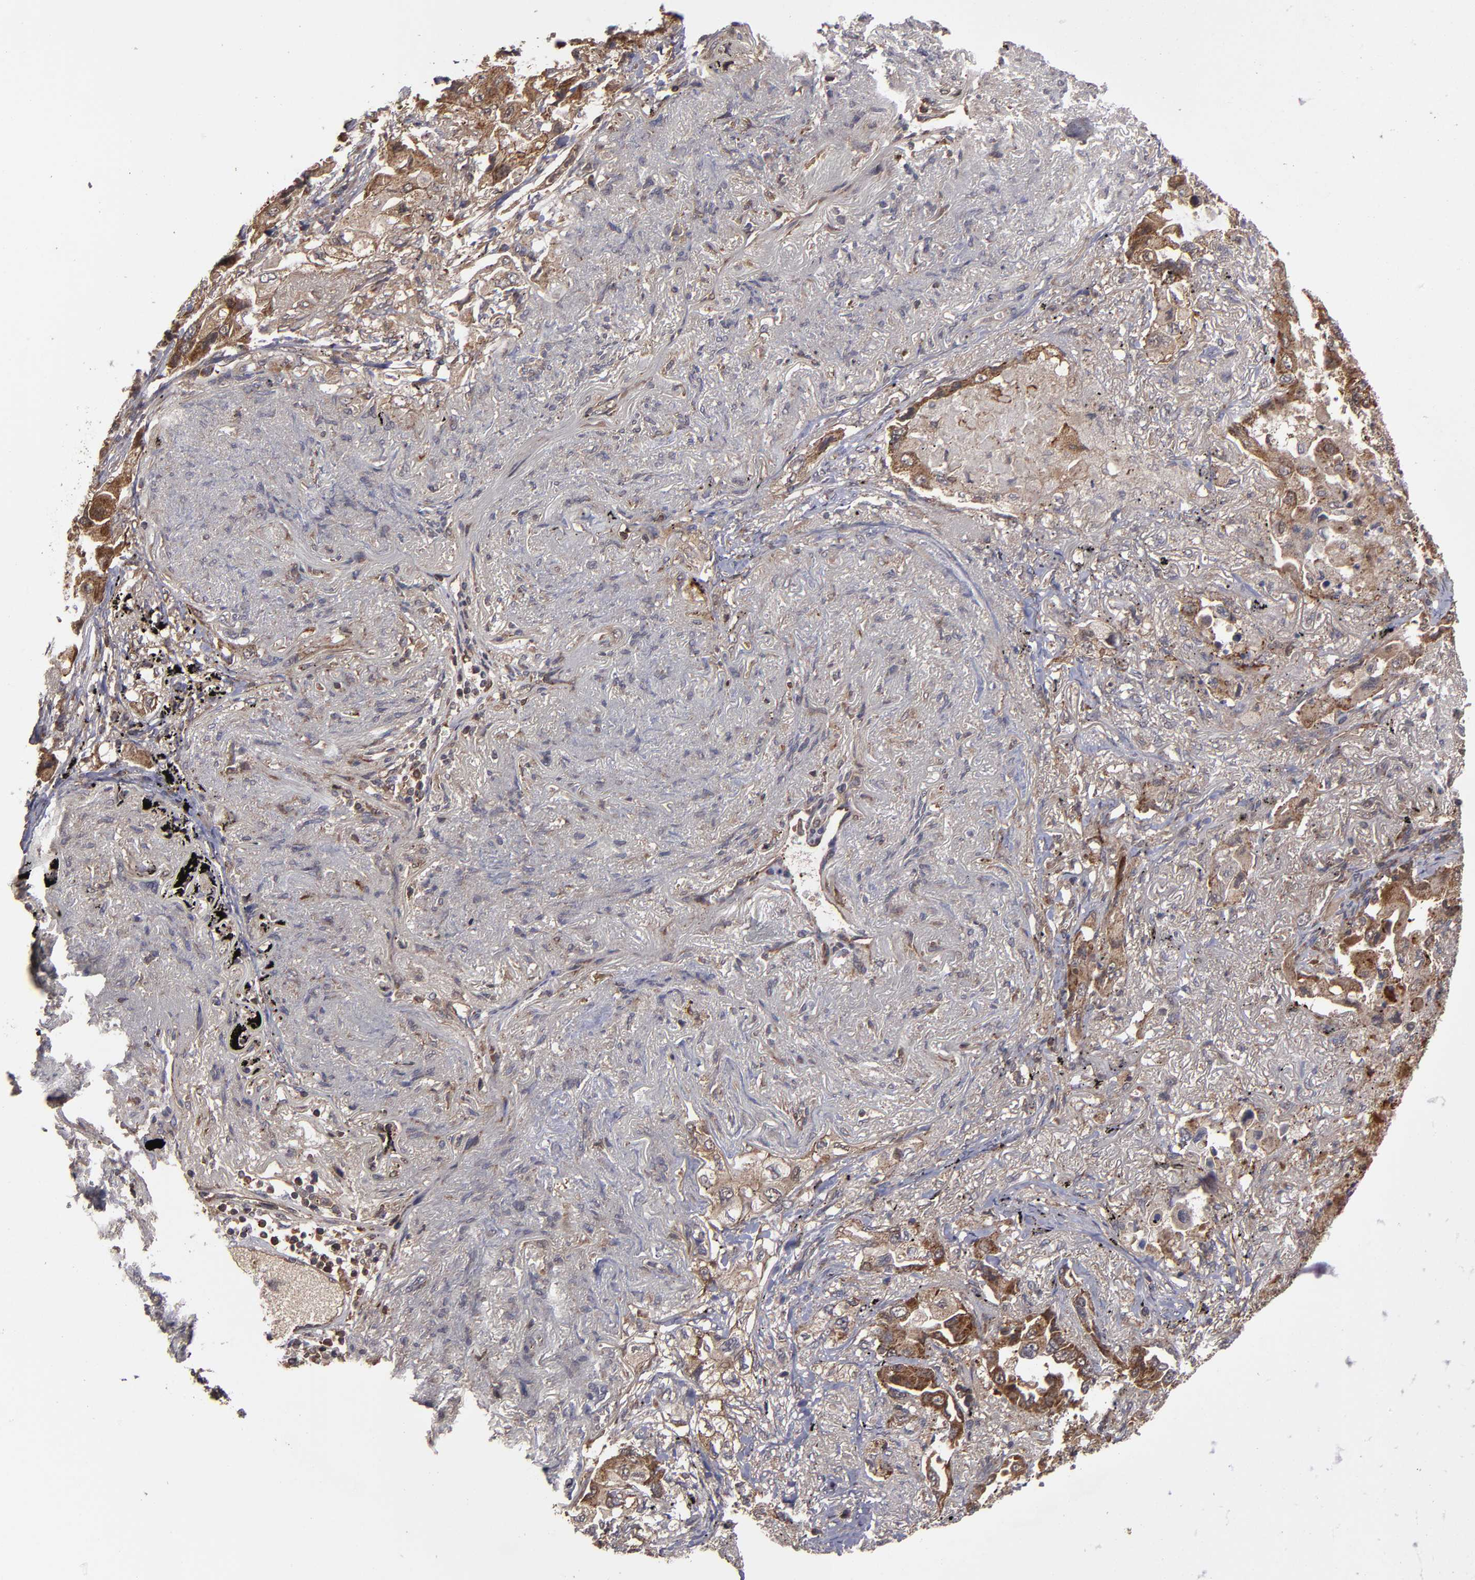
{"staining": {"intensity": "moderate", "quantity": ">75%", "location": "cytoplasmic/membranous"}, "tissue": "lung cancer", "cell_type": "Tumor cells", "image_type": "cancer", "snomed": [{"axis": "morphology", "description": "Adenocarcinoma, NOS"}, {"axis": "topography", "description": "Lung"}], "caption": "Lung cancer tissue reveals moderate cytoplasmic/membranous expression in approximately >75% of tumor cells", "gene": "RPS6KA6", "patient": {"sex": "female", "age": 65}}